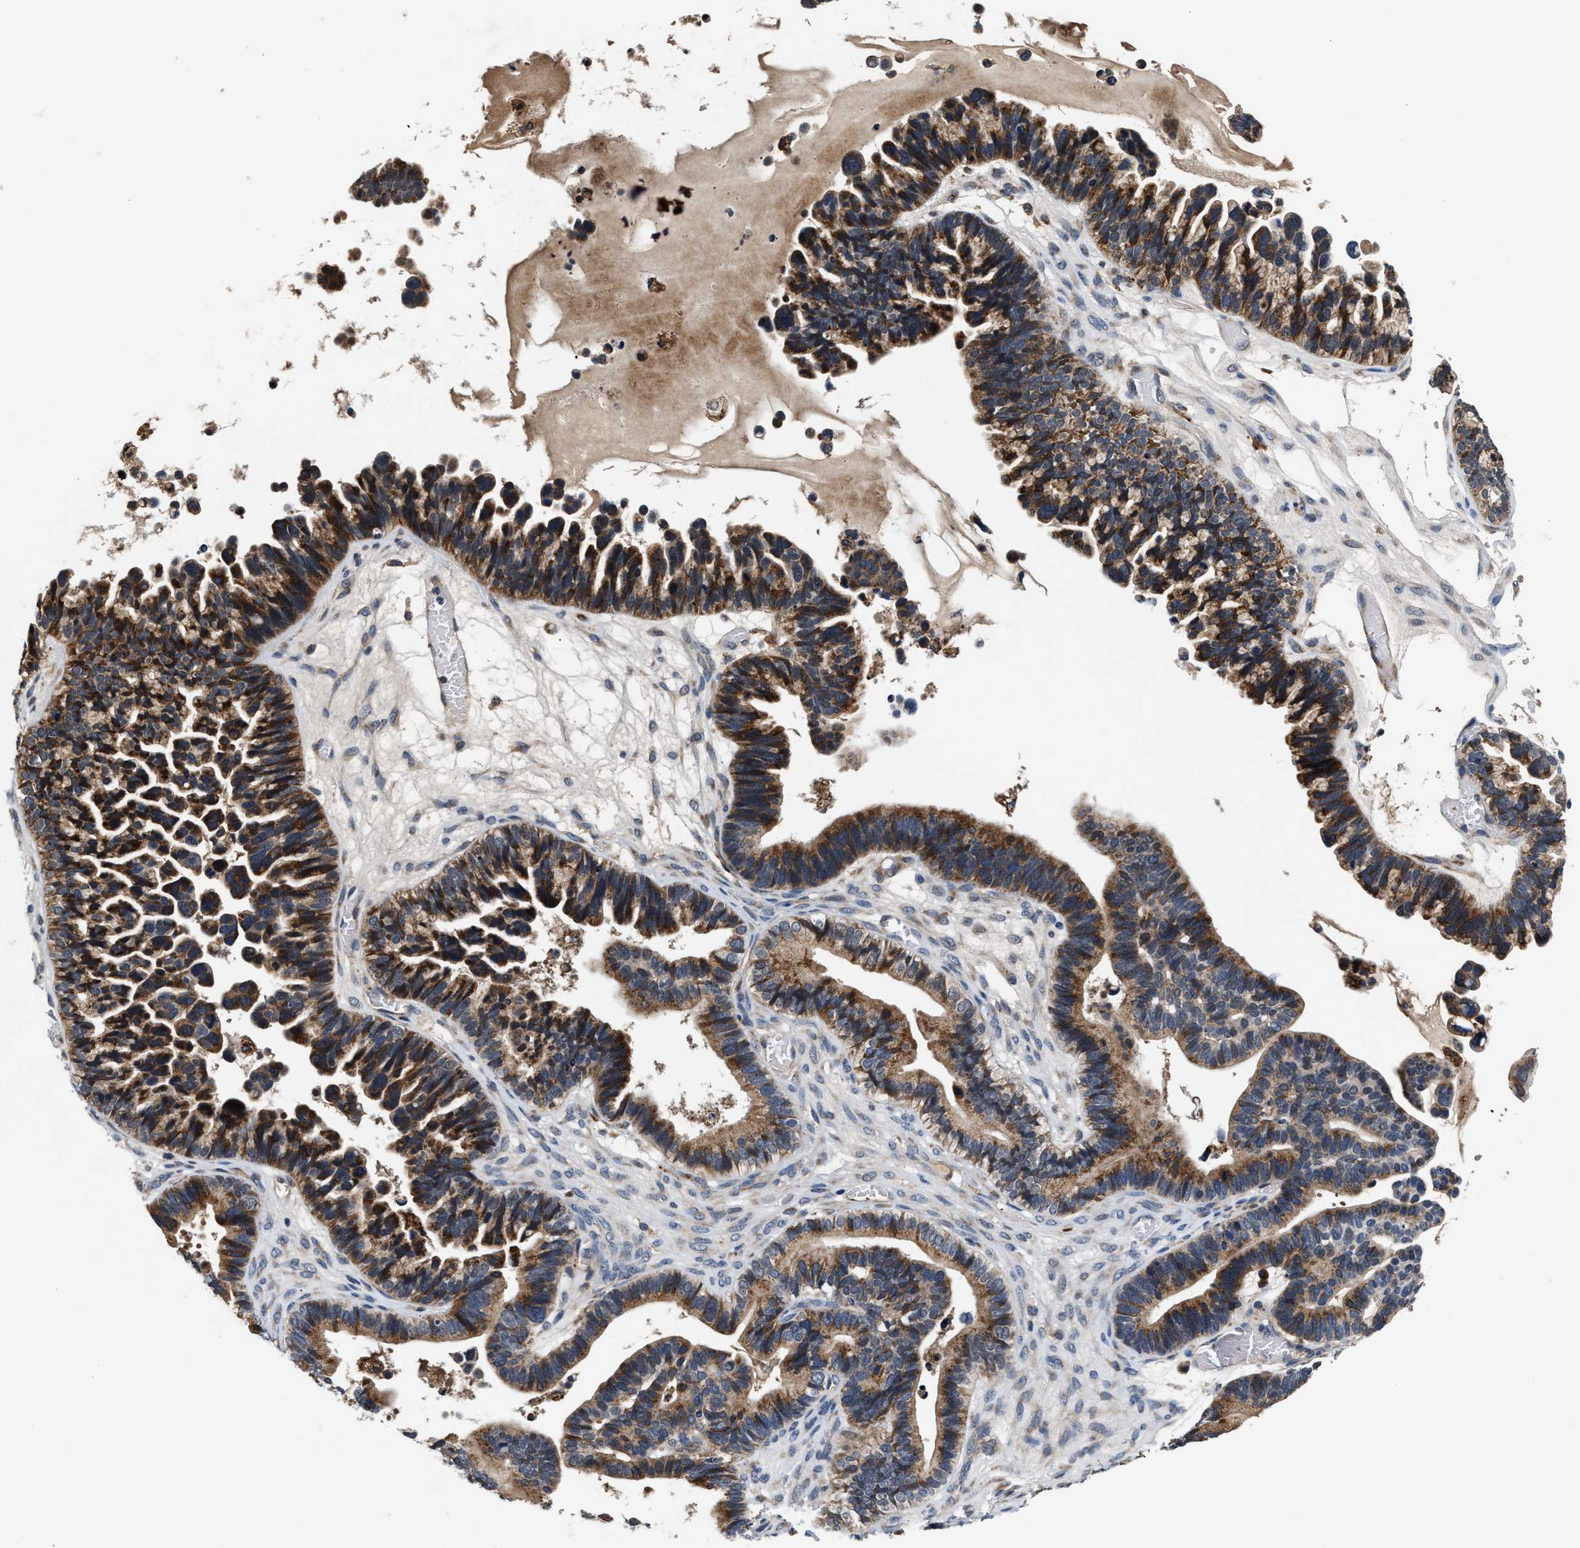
{"staining": {"intensity": "strong", "quantity": ">75%", "location": "cytoplasmic/membranous"}, "tissue": "ovarian cancer", "cell_type": "Tumor cells", "image_type": "cancer", "snomed": [{"axis": "morphology", "description": "Cystadenocarcinoma, serous, NOS"}, {"axis": "topography", "description": "Ovary"}], "caption": "Protein staining demonstrates strong cytoplasmic/membranous positivity in about >75% of tumor cells in serous cystadenocarcinoma (ovarian). Immunohistochemistry (ihc) stains the protein of interest in brown and the nuclei are stained blue.", "gene": "SLC12A2", "patient": {"sex": "female", "age": 56}}